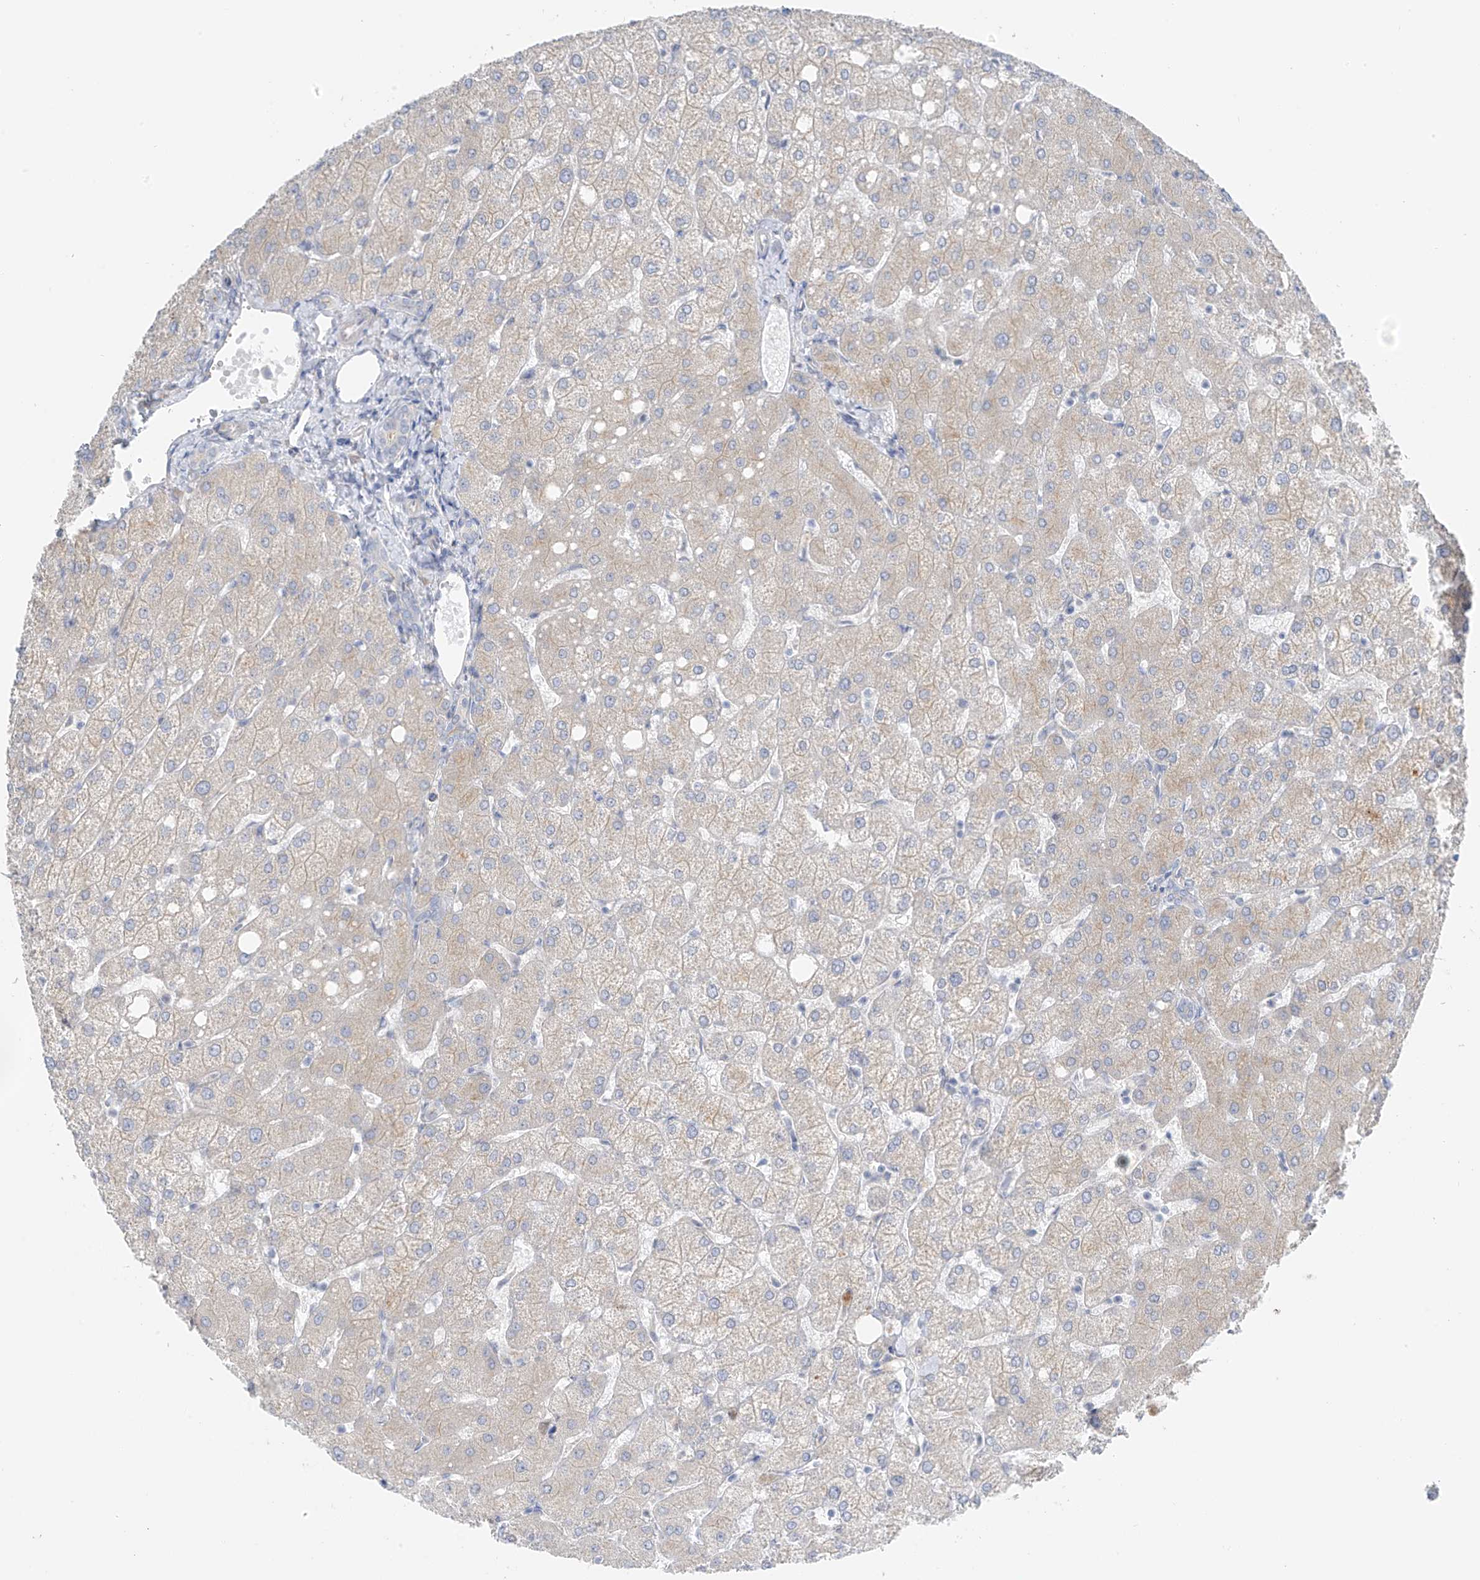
{"staining": {"intensity": "negative", "quantity": "none", "location": "none"}, "tissue": "liver", "cell_type": "Cholangiocytes", "image_type": "normal", "snomed": [{"axis": "morphology", "description": "Normal tissue, NOS"}, {"axis": "topography", "description": "Liver"}], "caption": "Immunohistochemistry (IHC) image of benign liver stained for a protein (brown), which exhibits no positivity in cholangiocytes. (IHC, brightfield microscopy, high magnification).", "gene": "NALCN", "patient": {"sex": "female", "age": 54}}